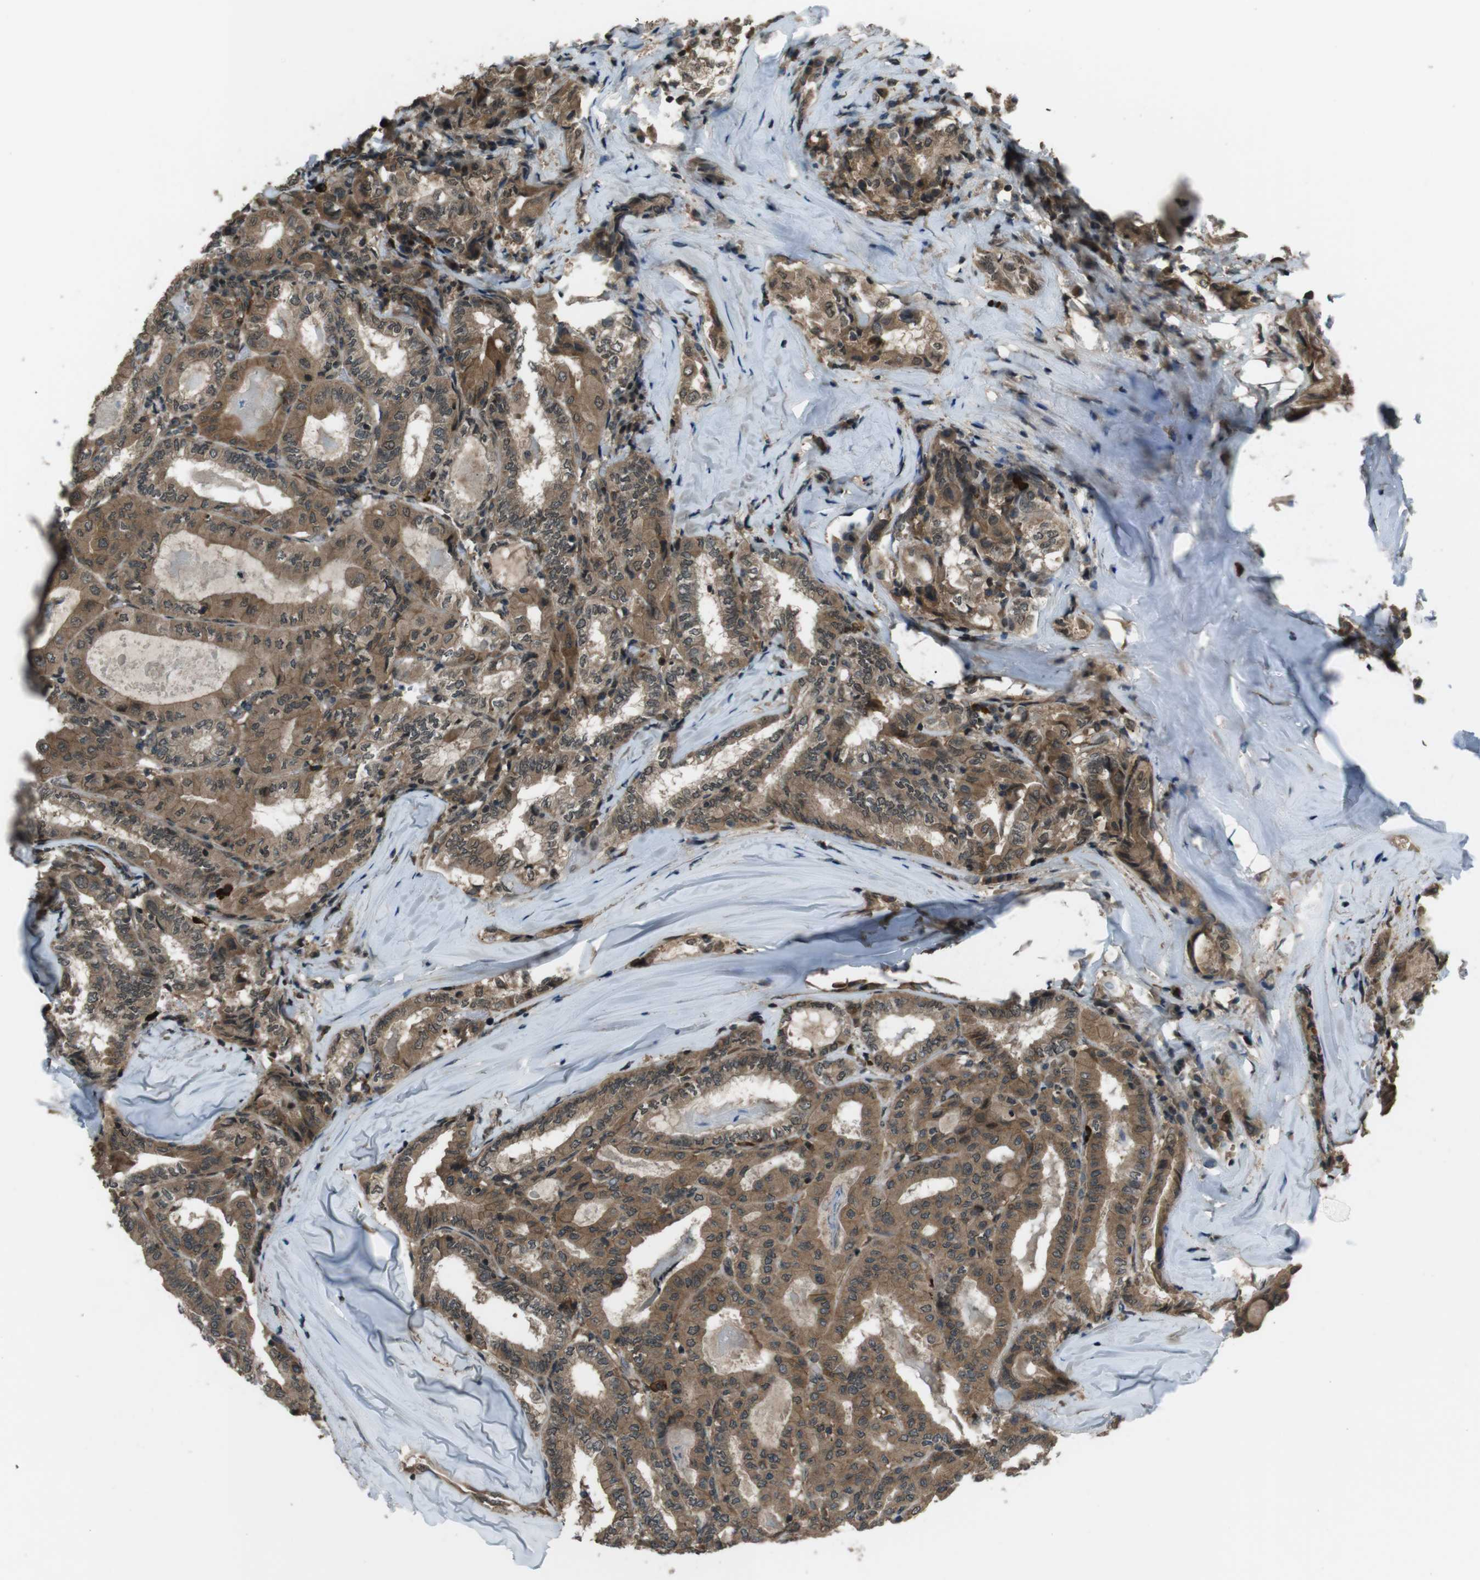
{"staining": {"intensity": "moderate", "quantity": ">75%", "location": "cytoplasmic/membranous,nuclear"}, "tissue": "thyroid cancer", "cell_type": "Tumor cells", "image_type": "cancer", "snomed": [{"axis": "morphology", "description": "Papillary adenocarcinoma, NOS"}, {"axis": "topography", "description": "Thyroid gland"}], "caption": "Tumor cells reveal moderate cytoplasmic/membranous and nuclear positivity in approximately >75% of cells in thyroid papillary adenocarcinoma. The staining was performed using DAB, with brown indicating positive protein expression. Nuclei are stained blue with hematoxylin.", "gene": "TIAM2", "patient": {"sex": "female", "age": 42}}